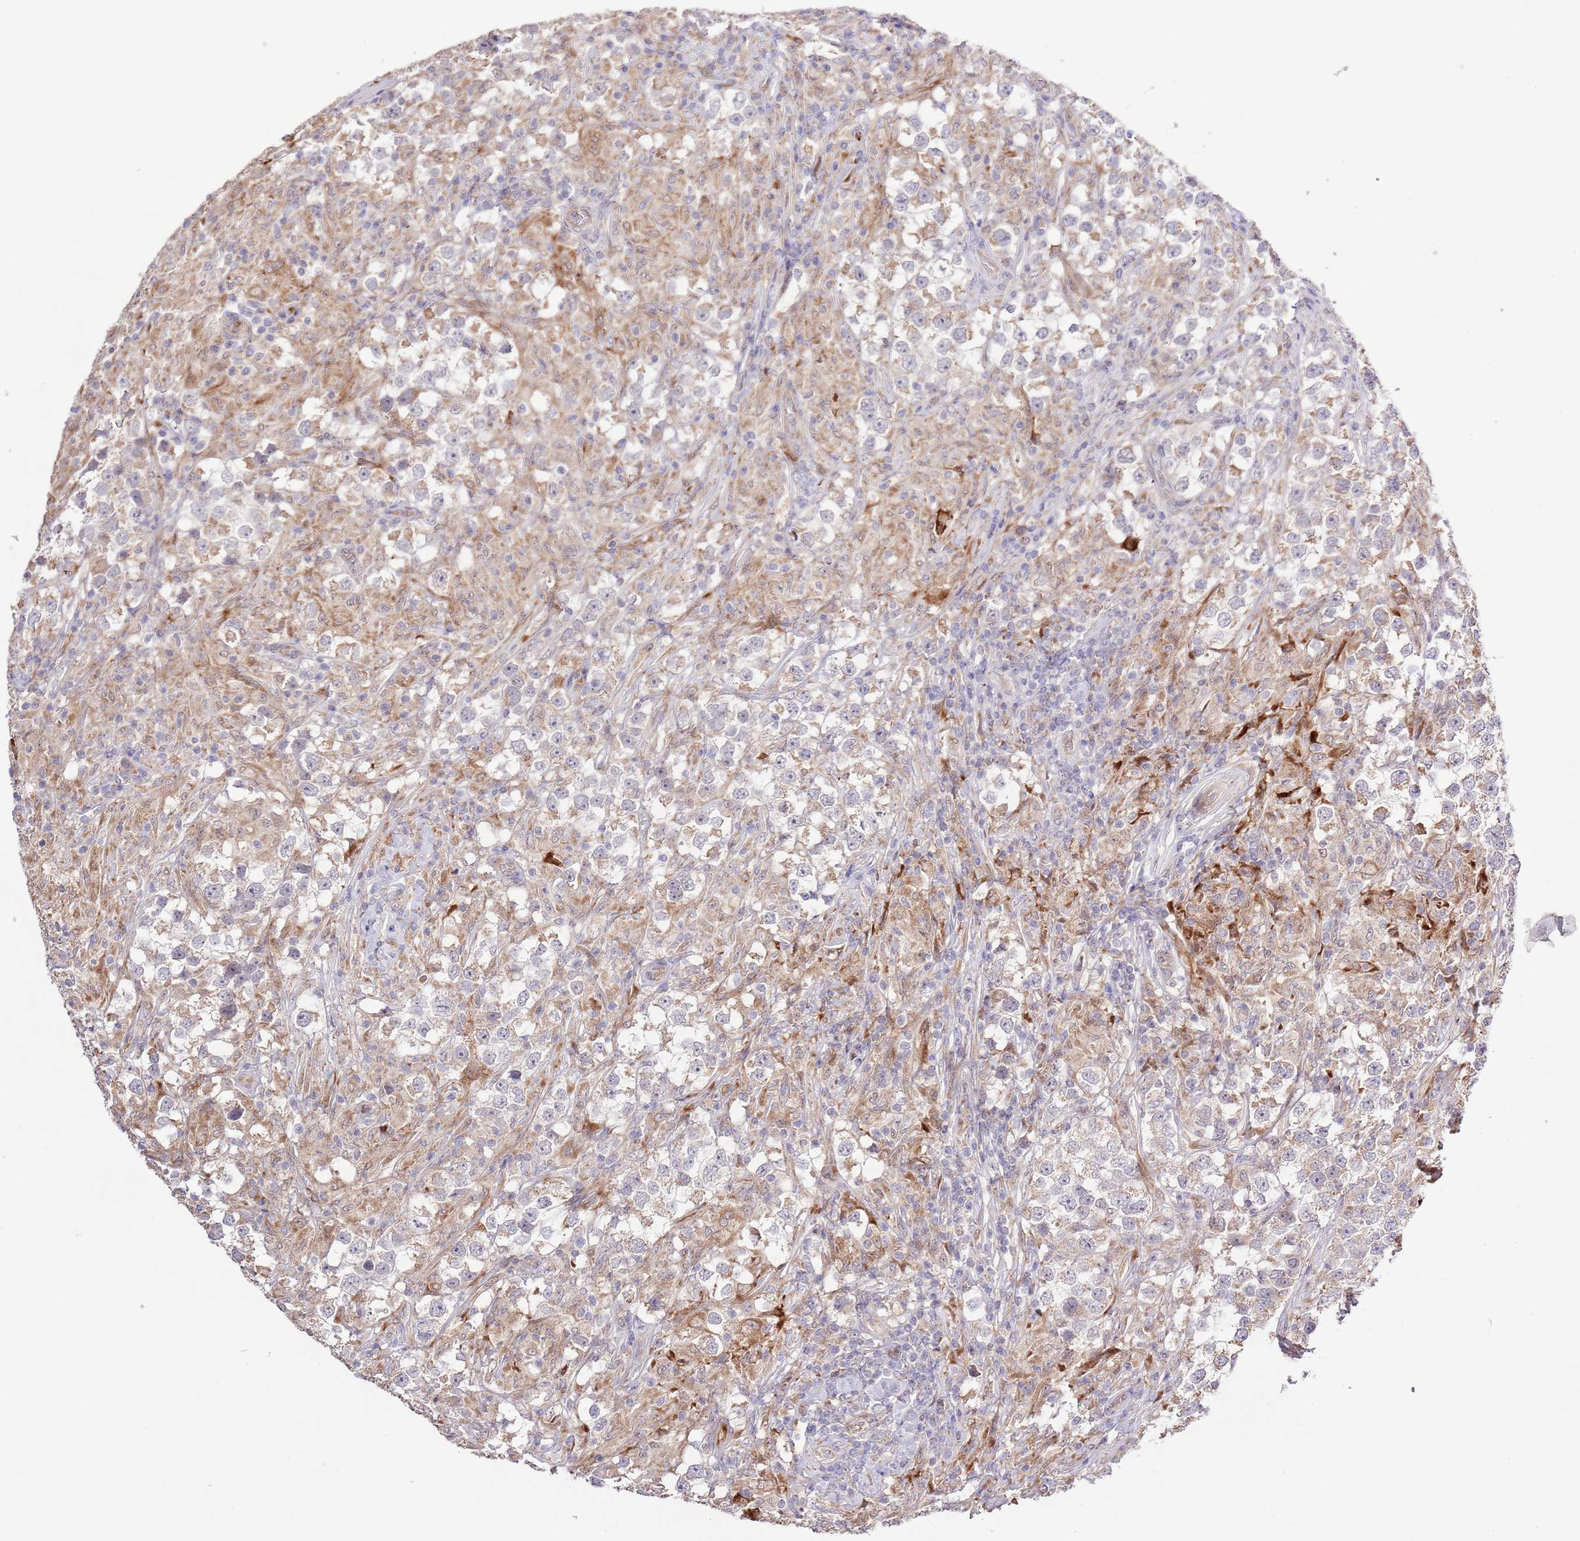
{"staining": {"intensity": "weak", "quantity": "25%-75%", "location": "cytoplasmic/membranous"}, "tissue": "testis cancer", "cell_type": "Tumor cells", "image_type": "cancer", "snomed": [{"axis": "morphology", "description": "Seminoma, NOS"}, {"axis": "topography", "description": "Testis"}], "caption": "This is an image of IHC staining of seminoma (testis), which shows weak positivity in the cytoplasmic/membranous of tumor cells.", "gene": "IVD", "patient": {"sex": "male", "age": 46}}